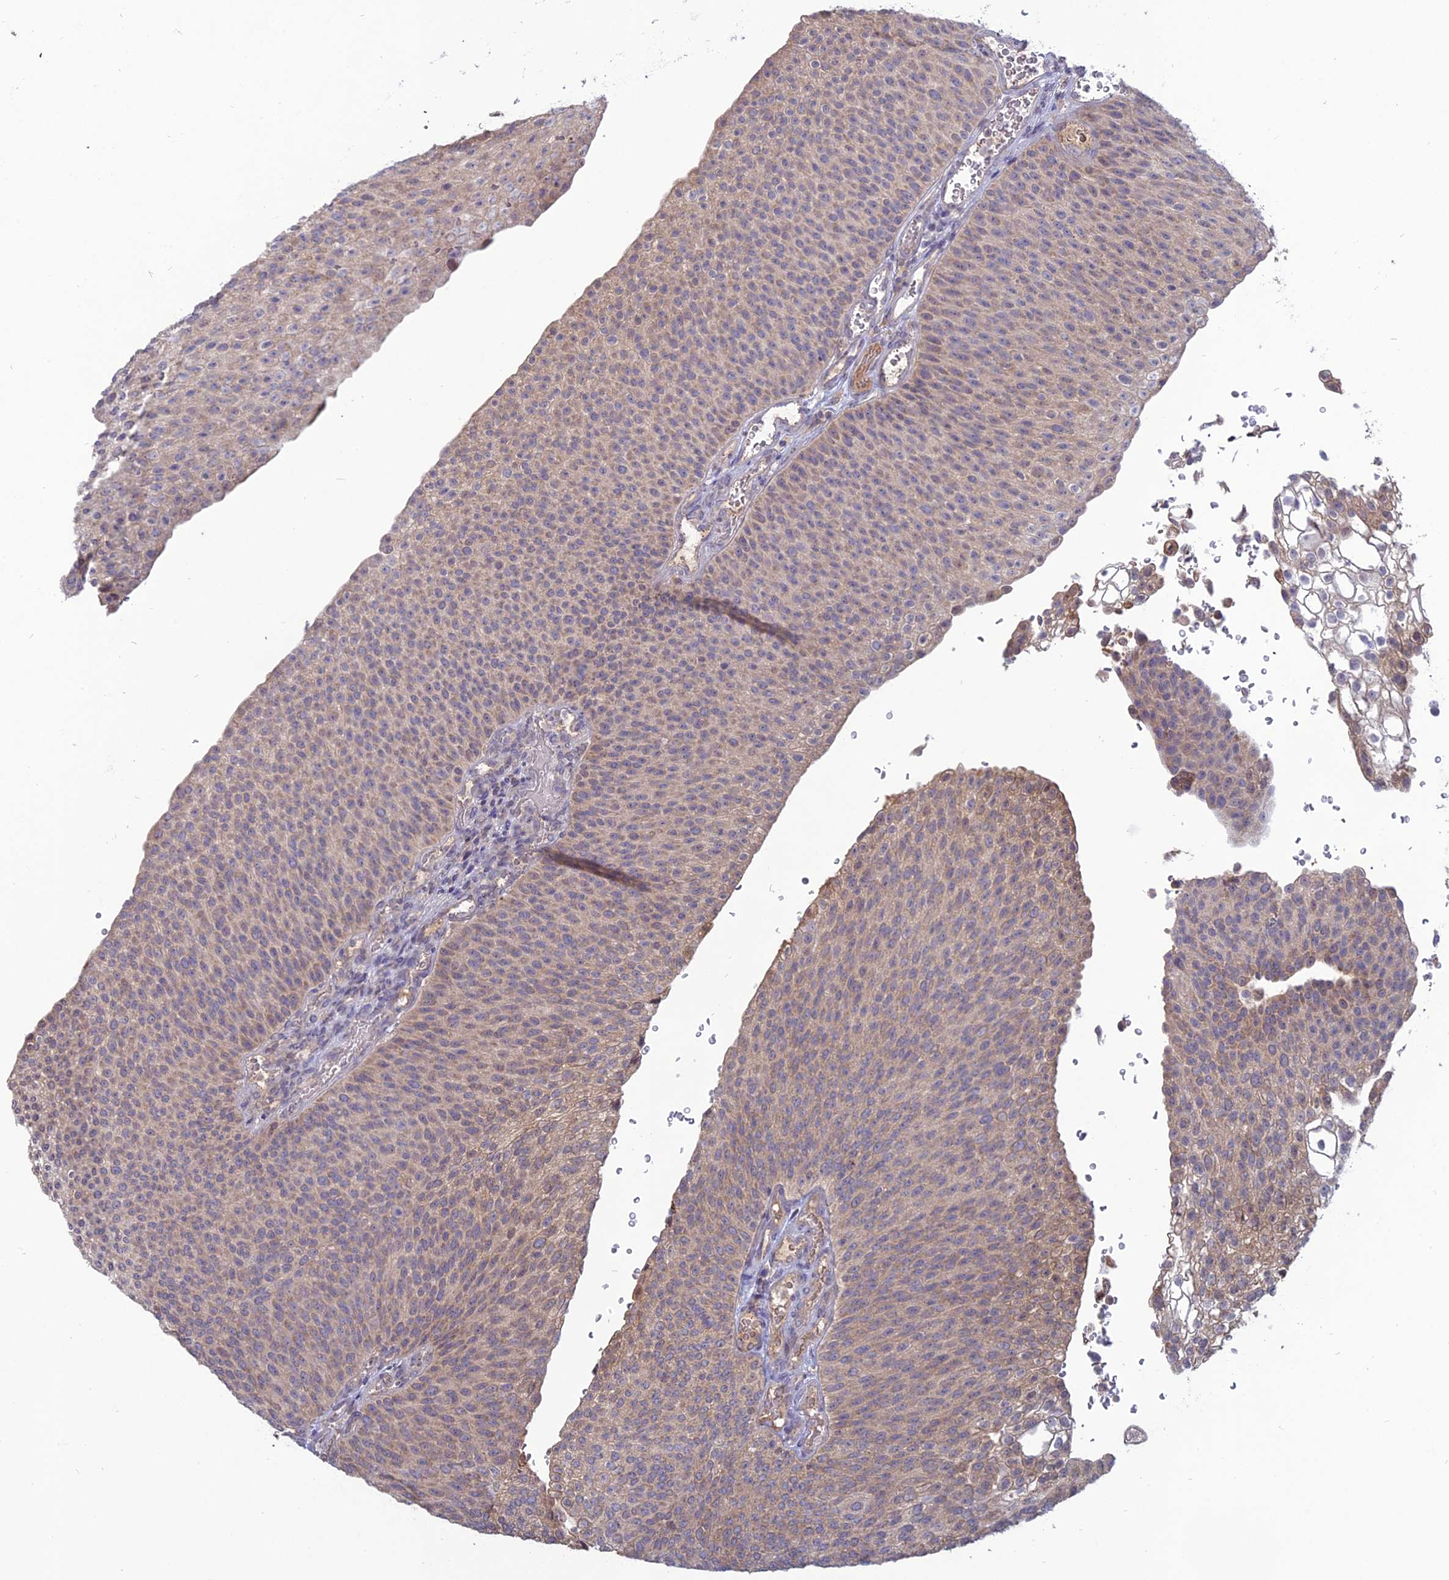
{"staining": {"intensity": "weak", "quantity": "25%-75%", "location": "cytoplasmic/membranous"}, "tissue": "urothelial cancer", "cell_type": "Tumor cells", "image_type": "cancer", "snomed": [{"axis": "morphology", "description": "Urothelial carcinoma, High grade"}, {"axis": "topography", "description": "Urinary bladder"}], "caption": "IHC (DAB) staining of human urothelial cancer shows weak cytoplasmic/membranous protein staining in about 25%-75% of tumor cells. (brown staining indicates protein expression, while blue staining denotes nuclei).", "gene": "TMEM208", "patient": {"sex": "female", "age": 79}}